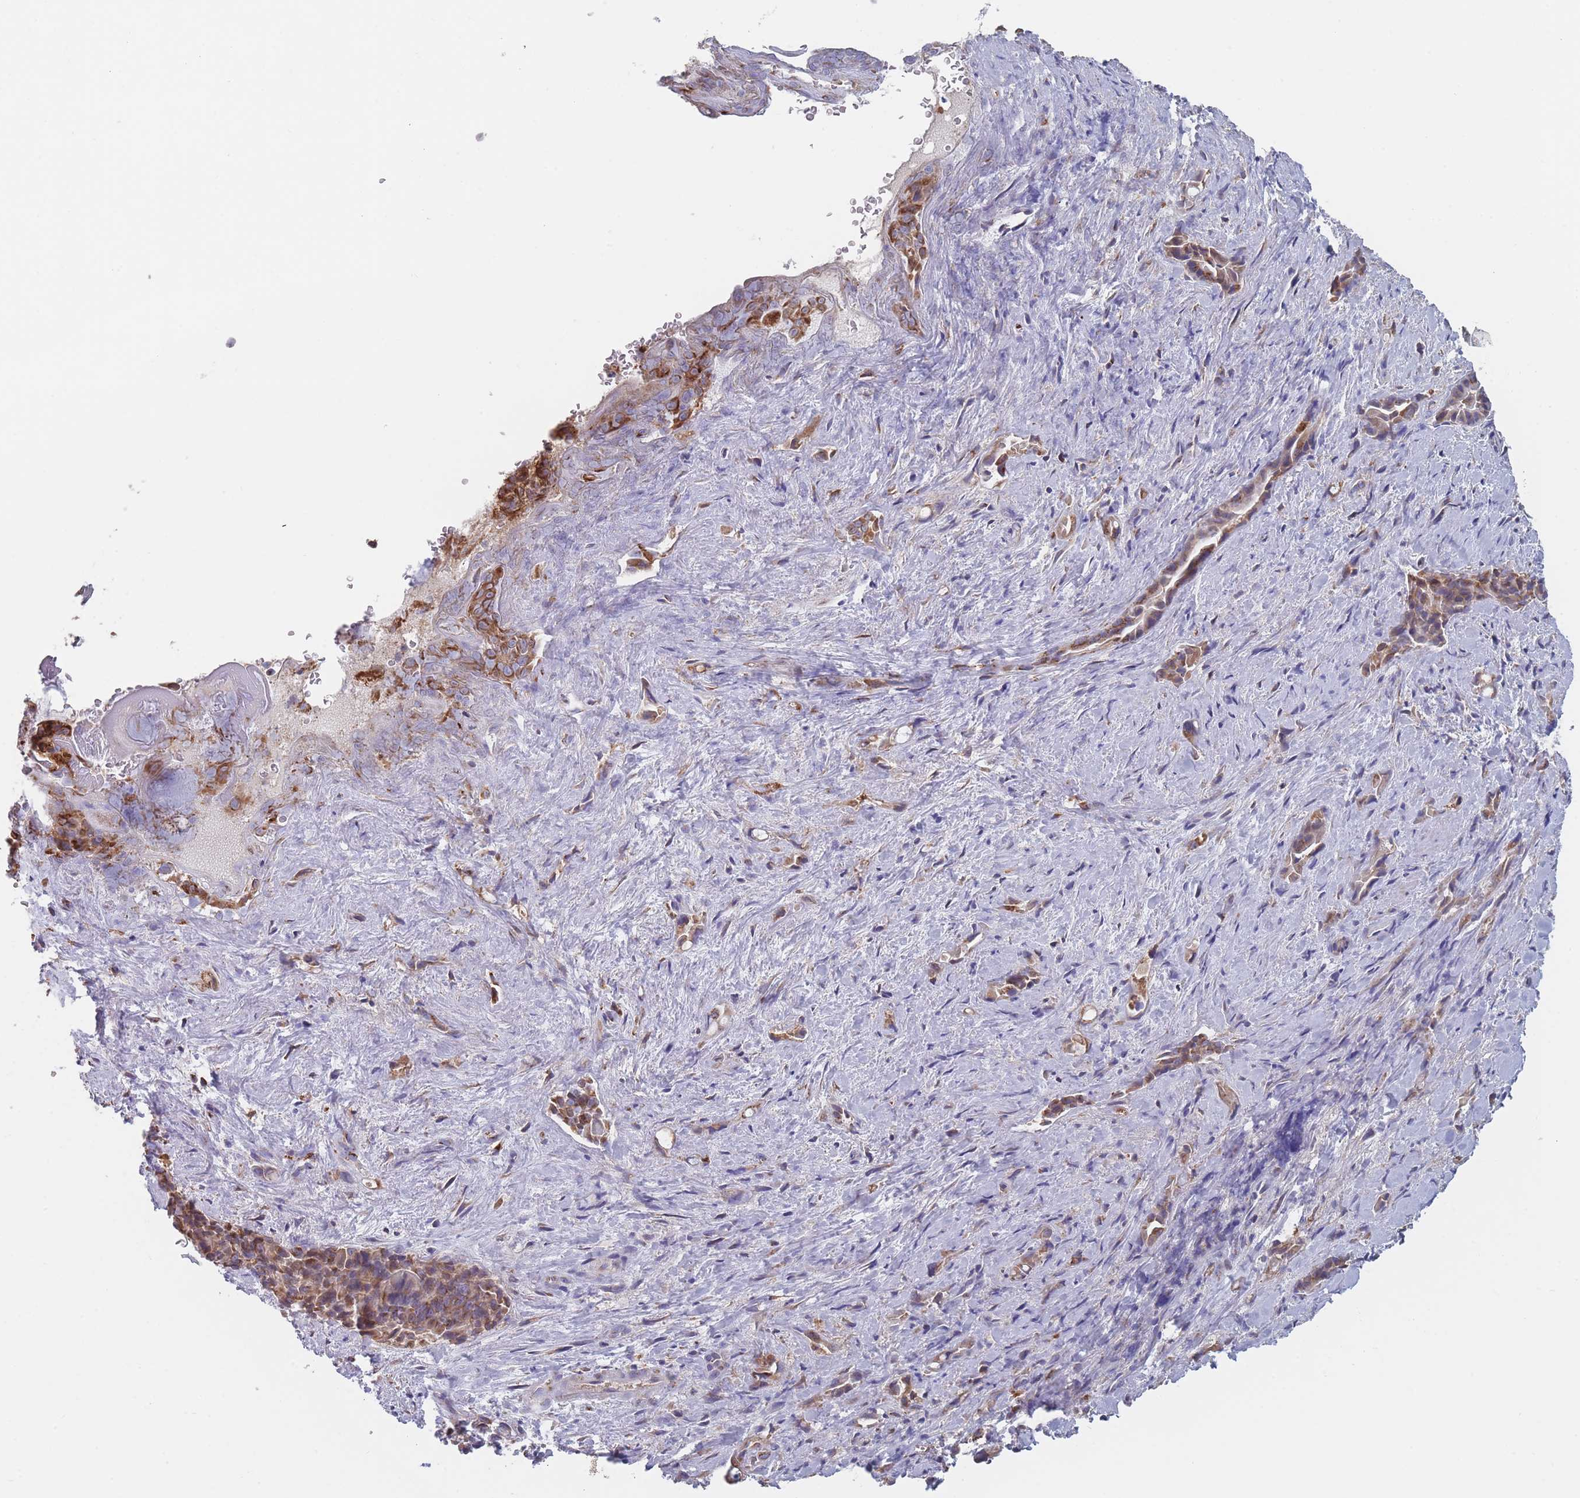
{"staining": {"intensity": "strong", "quantity": "25%-75%", "location": "cytoplasmic/membranous"}, "tissue": "liver cancer", "cell_type": "Tumor cells", "image_type": "cancer", "snomed": [{"axis": "morphology", "description": "Cholangiocarcinoma"}, {"axis": "topography", "description": "Liver"}], "caption": "Liver cholangiocarcinoma stained with a brown dye displays strong cytoplasmic/membranous positive expression in about 25%-75% of tumor cells.", "gene": "TMED10", "patient": {"sex": "female", "age": 68}}